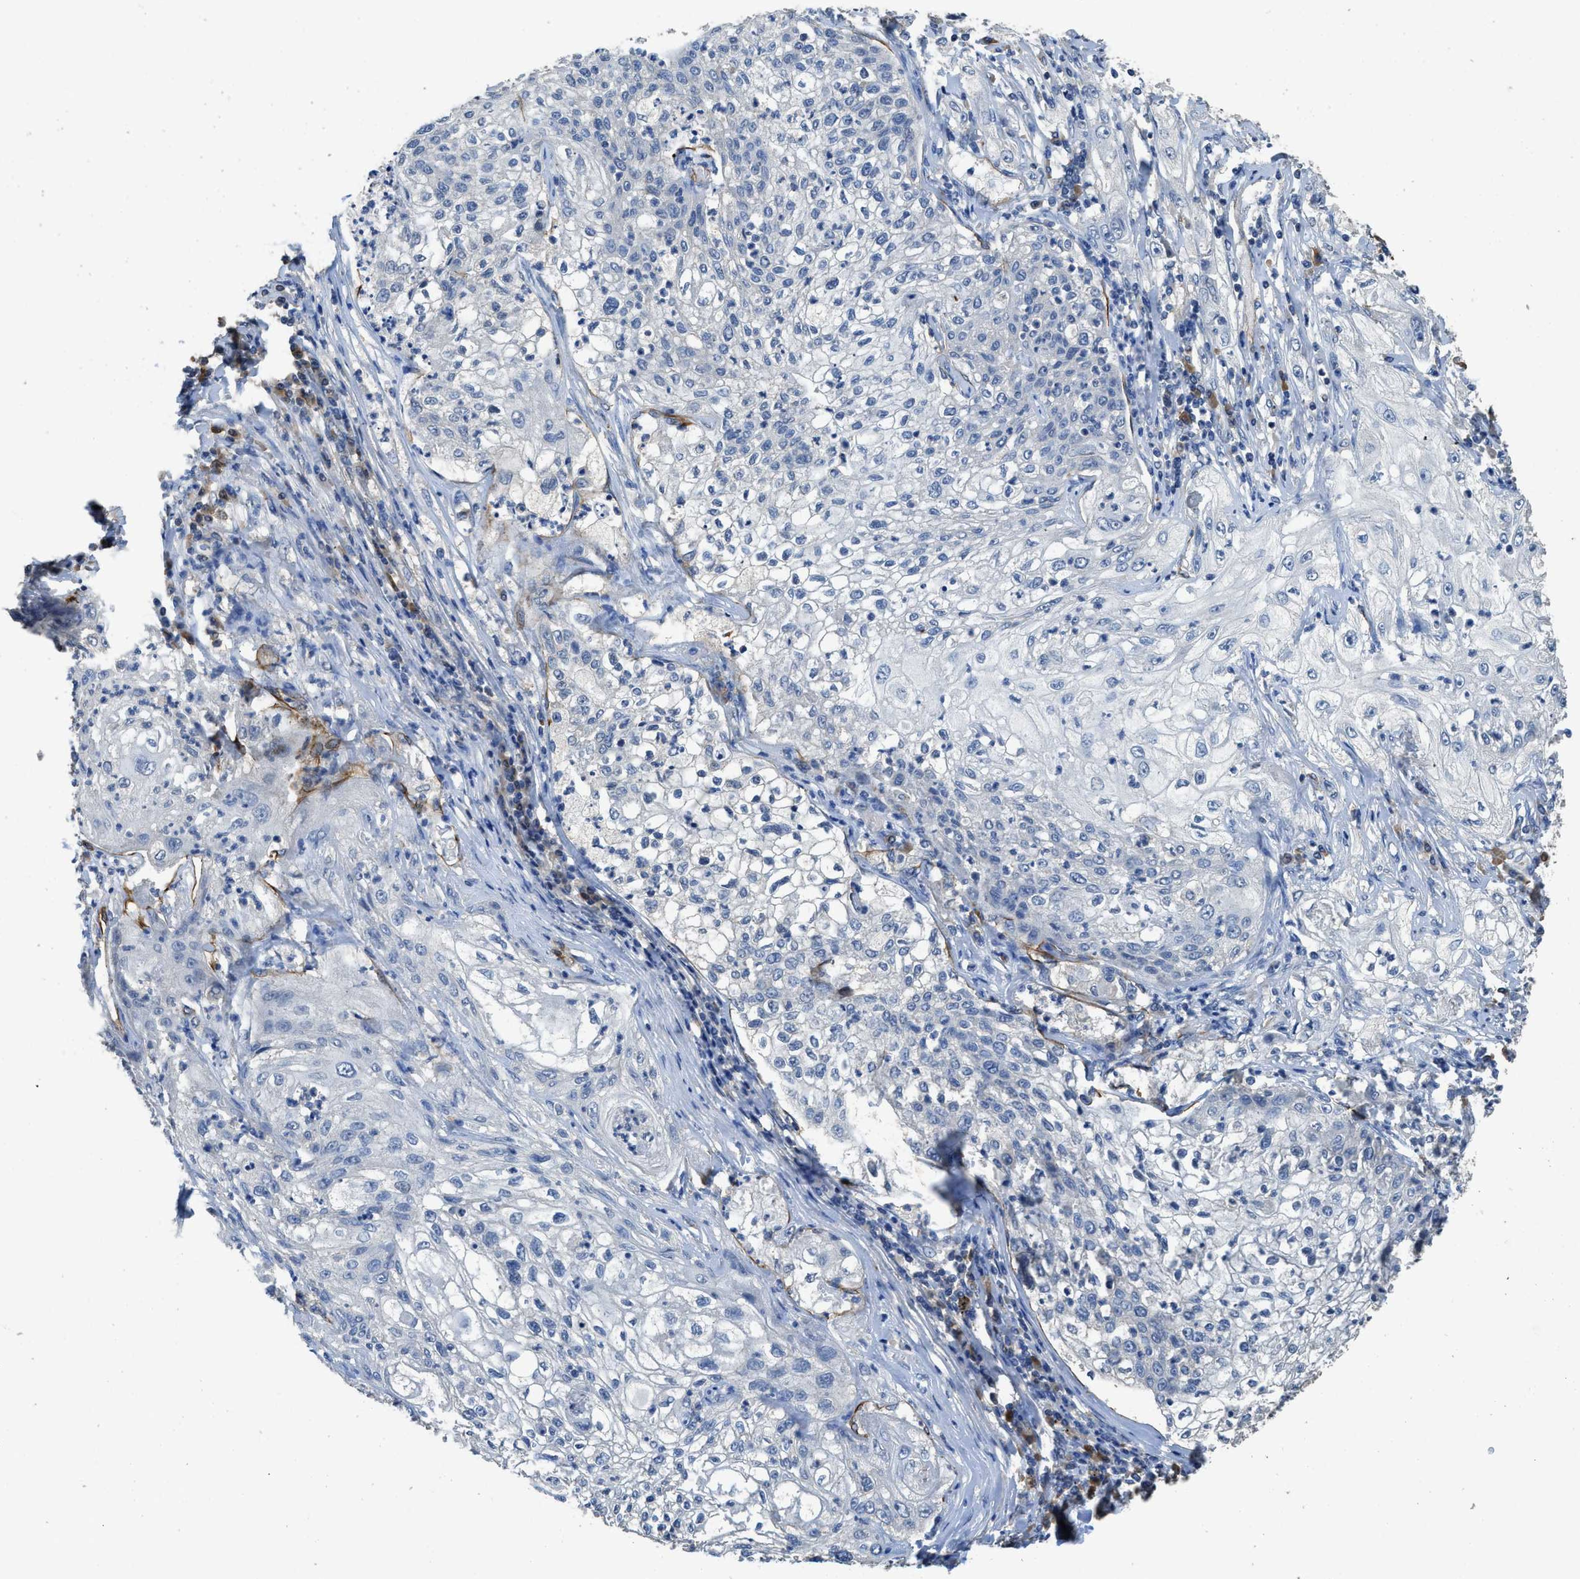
{"staining": {"intensity": "negative", "quantity": "none", "location": "none"}, "tissue": "lung cancer", "cell_type": "Tumor cells", "image_type": "cancer", "snomed": [{"axis": "morphology", "description": "Inflammation, NOS"}, {"axis": "morphology", "description": "Squamous cell carcinoma, NOS"}, {"axis": "topography", "description": "Lymph node"}, {"axis": "topography", "description": "Soft tissue"}, {"axis": "topography", "description": "Lung"}], "caption": "A micrograph of lung squamous cell carcinoma stained for a protein exhibits no brown staining in tumor cells.", "gene": "SYNM", "patient": {"sex": "male", "age": 66}}